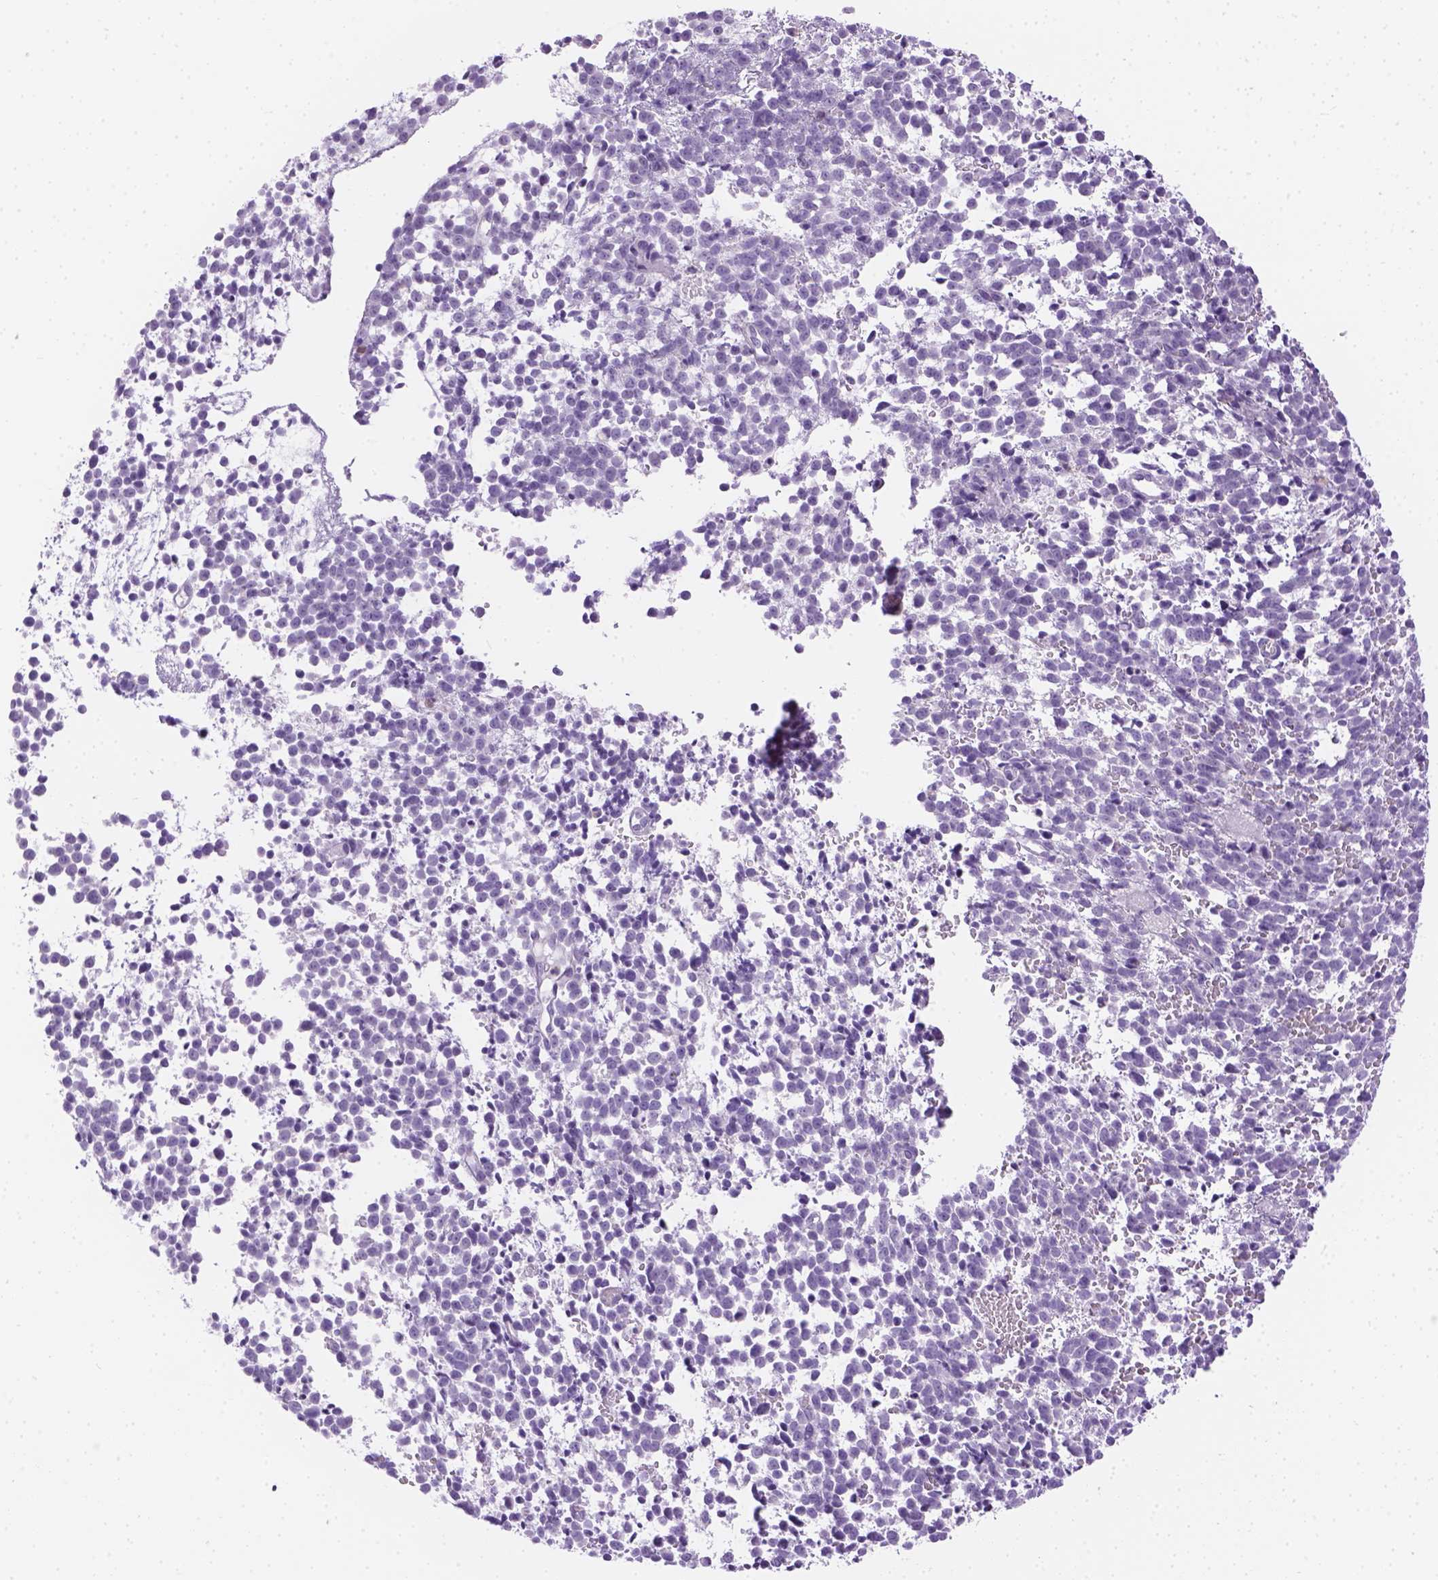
{"staining": {"intensity": "negative", "quantity": "none", "location": "none"}, "tissue": "melanoma", "cell_type": "Tumor cells", "image_type": "cancer", "snomed": [{"axis": "morphology", "description": "Malignant melanoma, NOS"}, {"axis": "topography", "description": "Skin"}], "caption": "Malignant melanoma was stained to show a protein in brown. There is no significant positivity in tumor cells.", "gene": "TMEM38A", "patient": {"sex": "female", "age": 70}}